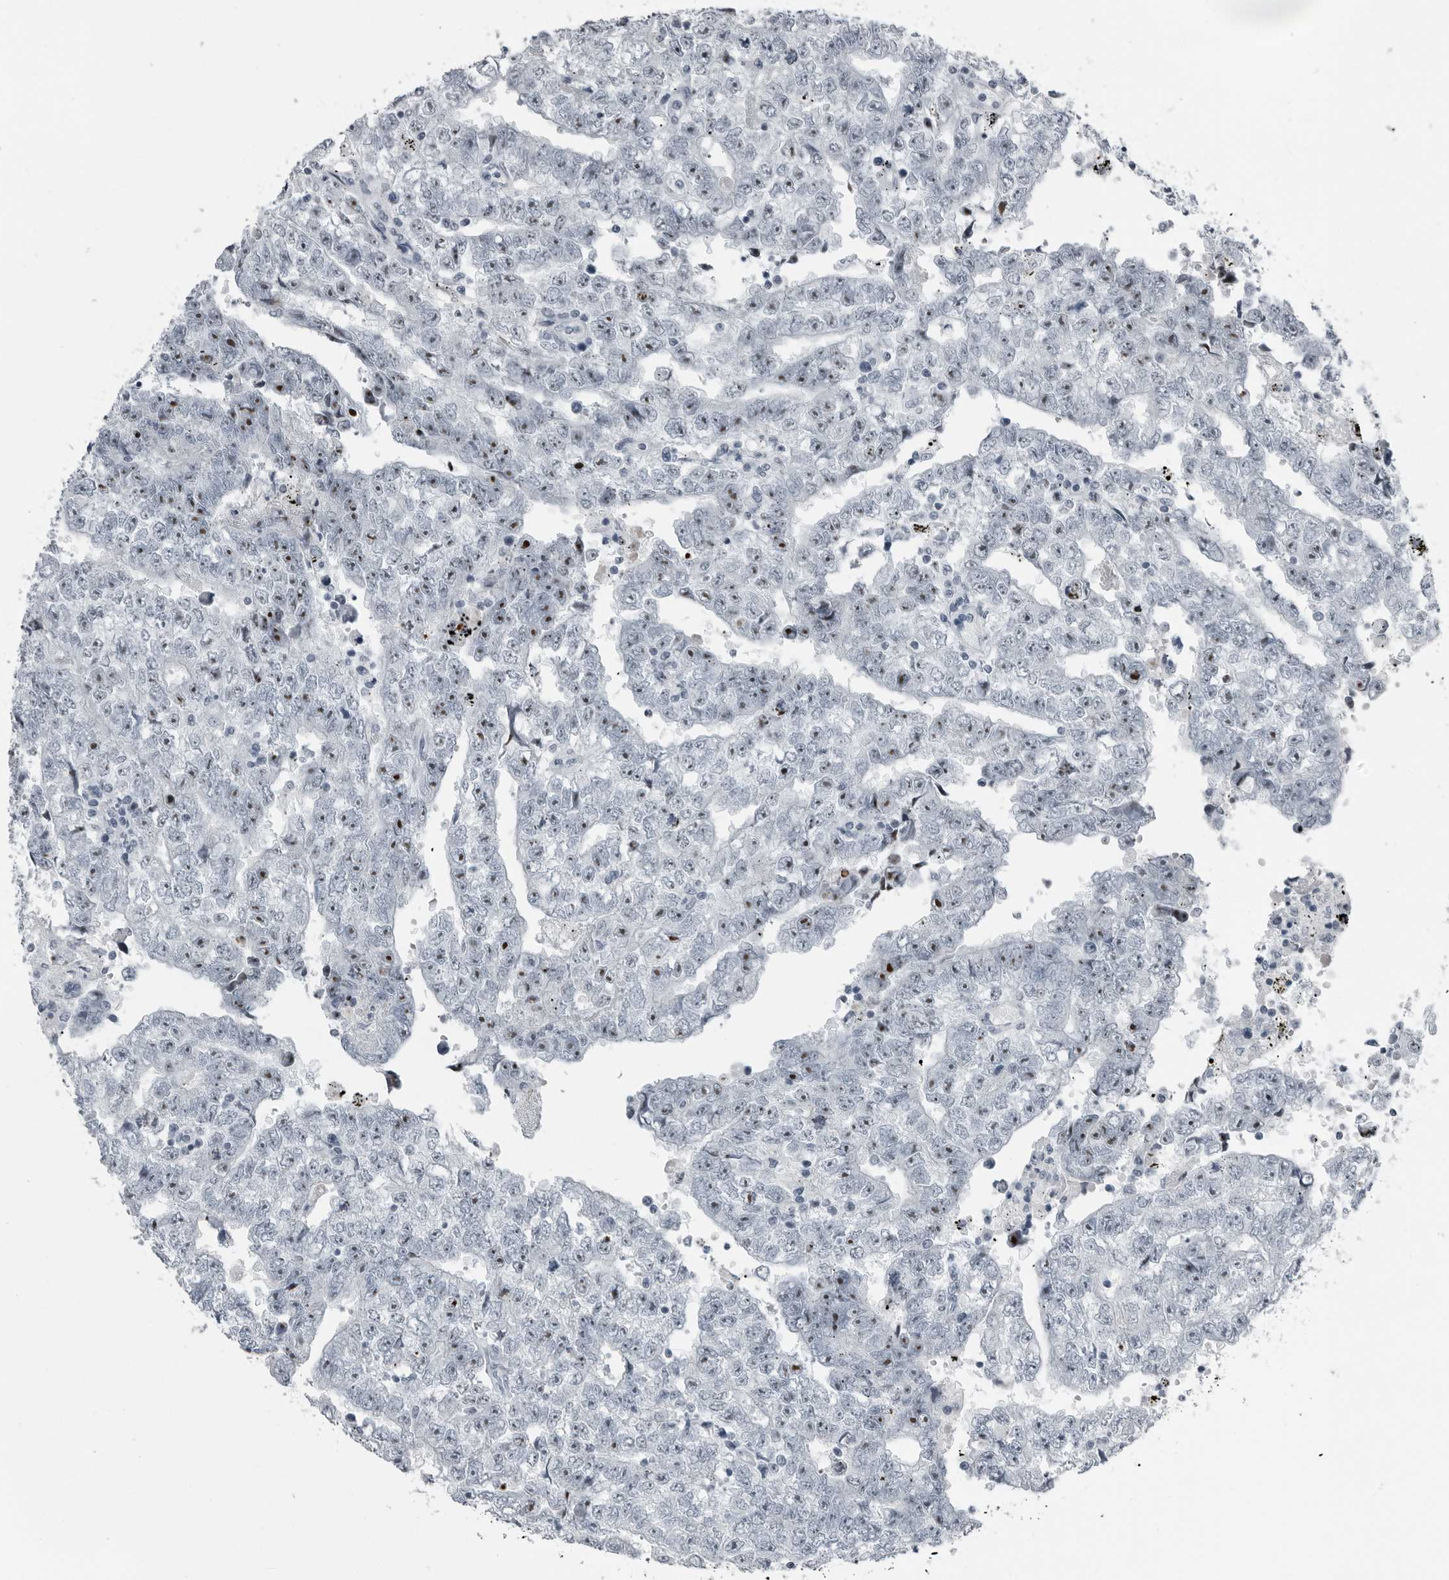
{"staining": {"intensity": "moderate", "quantity": ">75%", "location": "nuclear"}, "tissue": "testis cancer", "cell_type": "Tumor cells", "image_type": "cancer", "snomed": [{"axis": "morphology", "description": "Carcinoma, Embryonal, NOS"}, {"axis": "topography", "description": "Testis"}], "caption": "The micrograph shows staining of testis cancer (embryonal carcinoma), revealing moderate nuclear protein expression (brown color) within tumor cells.", "gene": "PDCD11", "patient": {"sex": "male", "age": 25}}